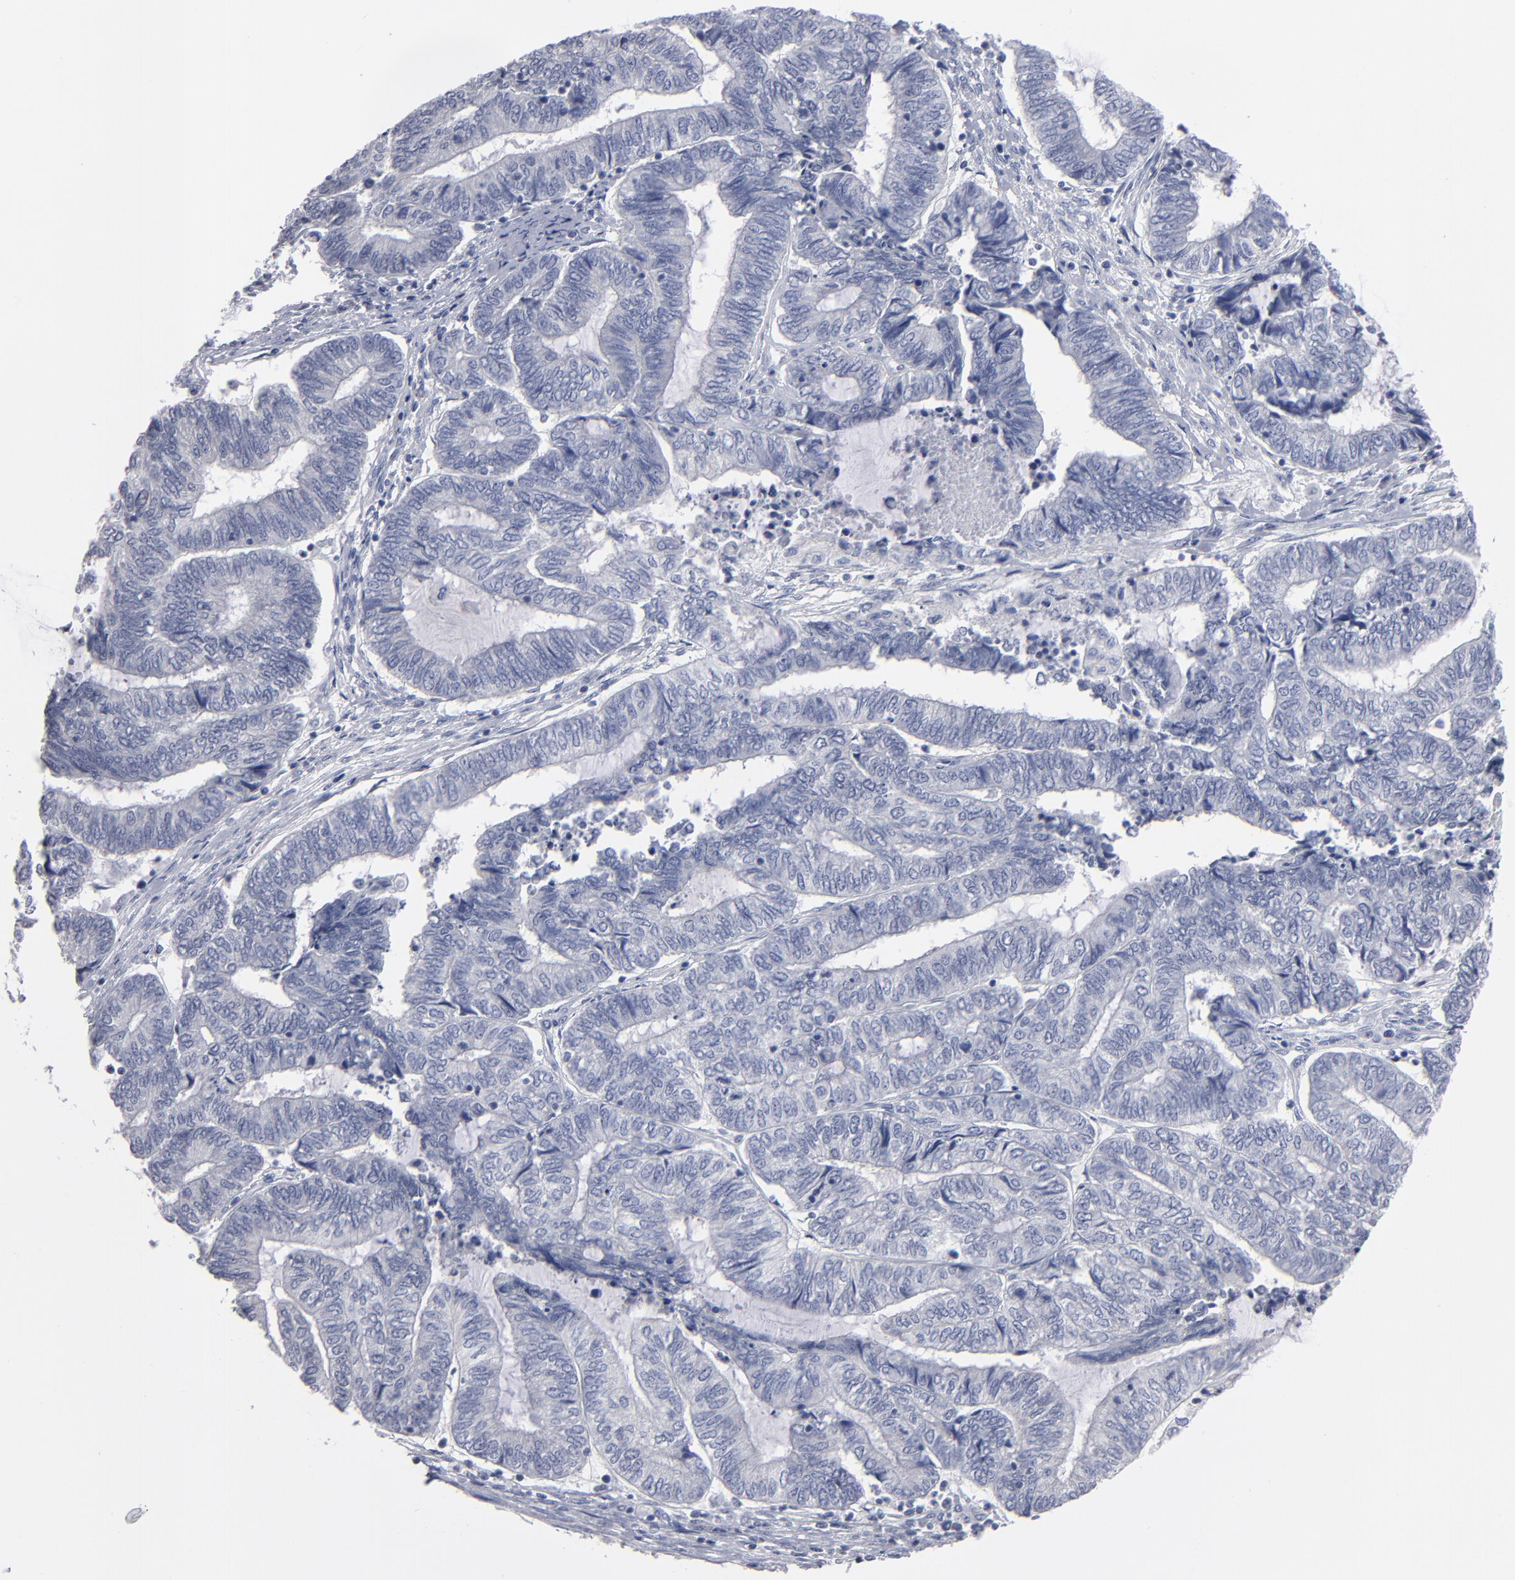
{"staining": {"intensity": "negative", "quantity": "none", "location": "none"}, "tissue": "endometrial cancer", "cell_type": "Tumor cells", "image_type": "cancer", "snomed": [{"axis": "morphology", "description": "Adenocarcinoma, NOS"}, {"axis": "topography", "description": "Uterus"}, {"axis": "topography", "description": "Endometrium"}], "caption": "Tumor cells show no significant protein expression in adenocarcinoma (endometrial).", "gene": "RPH3A", "patient": {"sex": "female", "age": 70}}